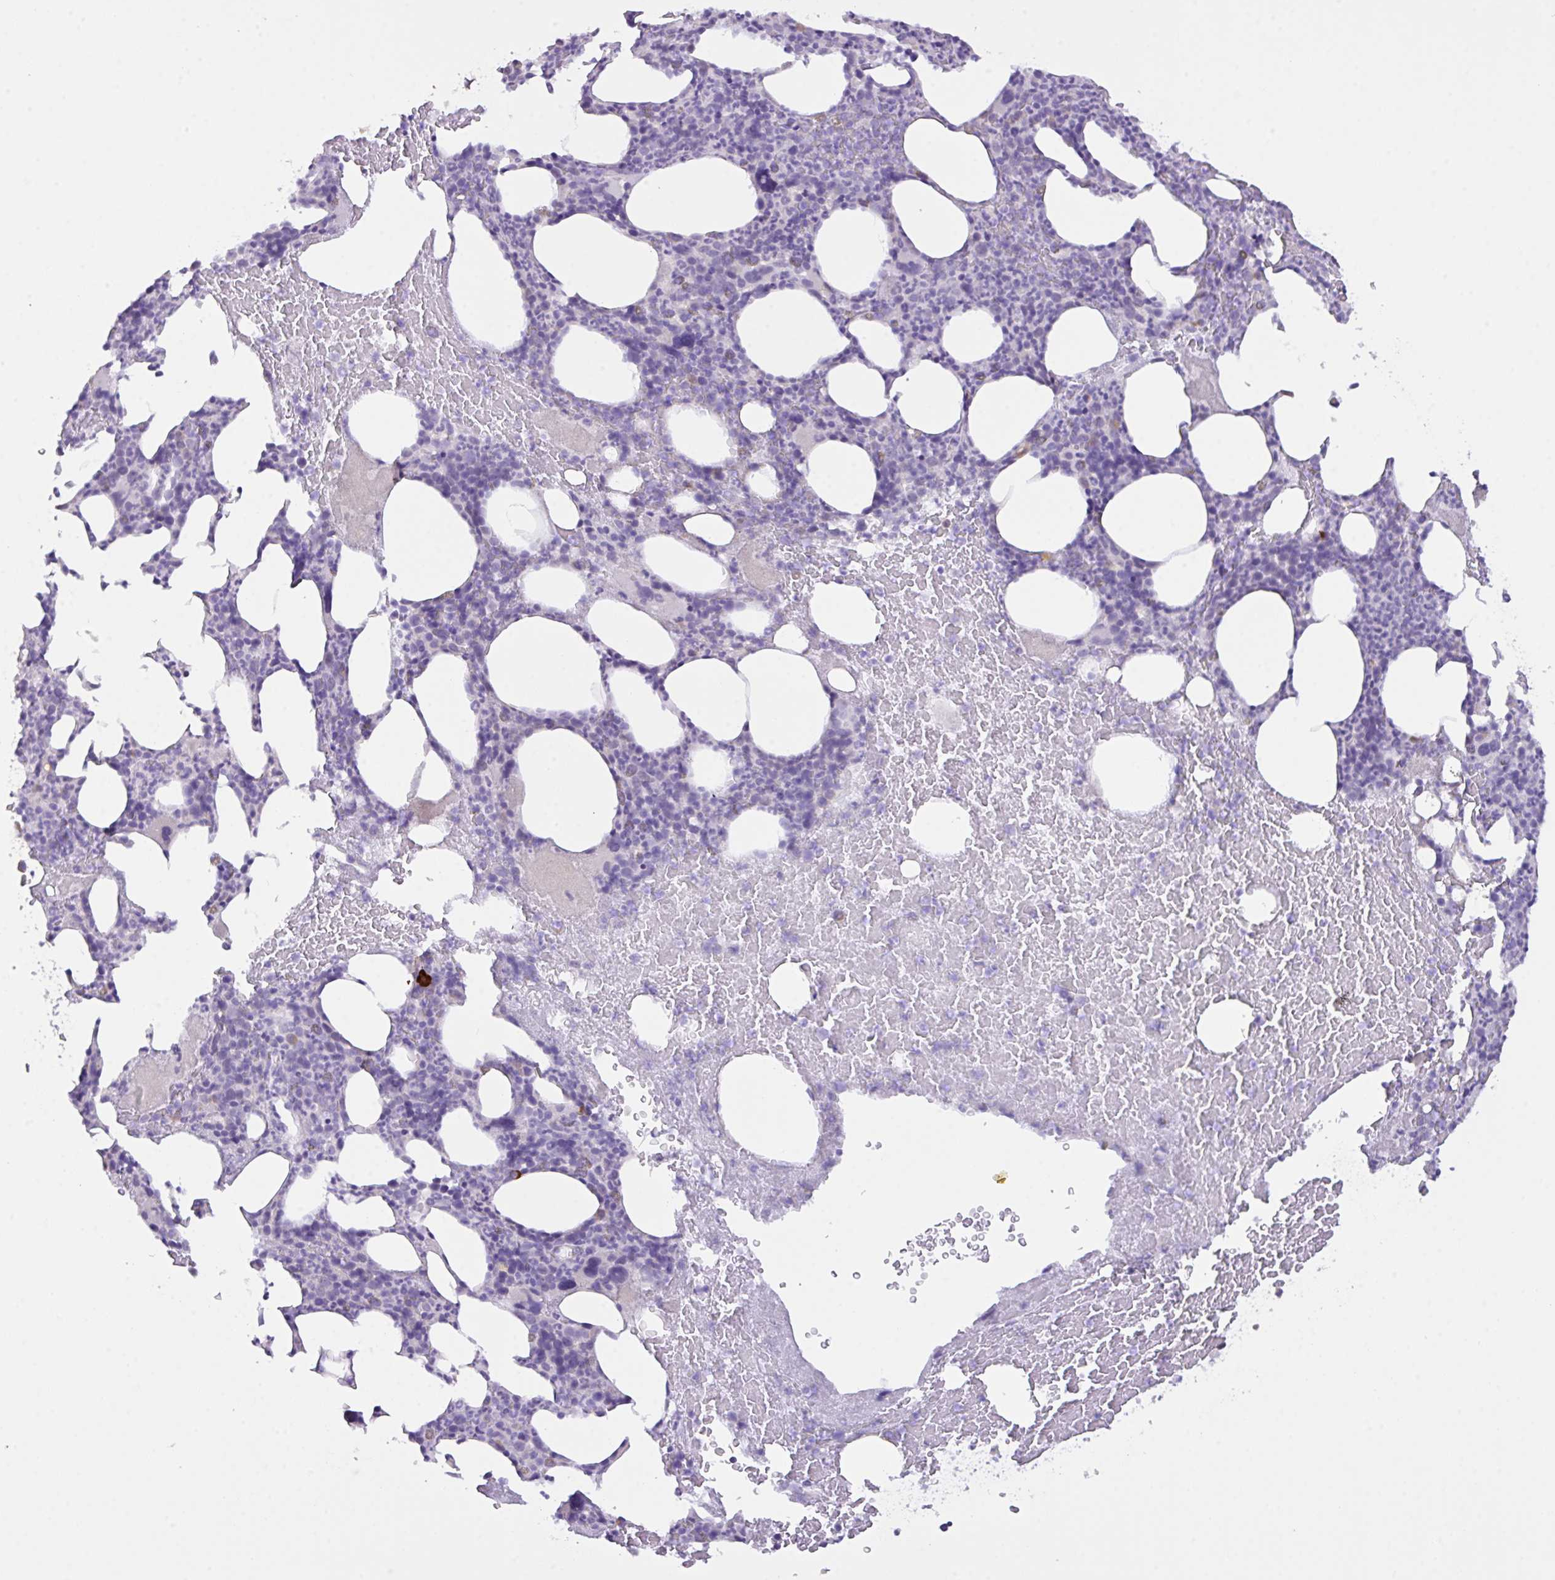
{"staining": {"intensity": "strong", "quantity": "<25%", "location": "cytoplasmic/membranous"}, "tissue": "bone marrow", "cell_type": "Hematopoietic cells", "image_type": "normal", "snomed": [{"axis": "morphology", "description": "Normal tissue, NOS"}, {"axis": "topography", "description": "Bone marrow"}], "caption": "Immunohistochemistry photomicrograph of unremarkable bone marrow: human bone marrow stained using immunohistochemistry (IHC) shows medium levels of strong protein expression localized specifically in the cytoplasmic/membranous of hematopoietic cells, appearing as a cytoplasmic/membranous brown color.", "gene": "CST11", "patient": {"sex": "female", "age": 59}}